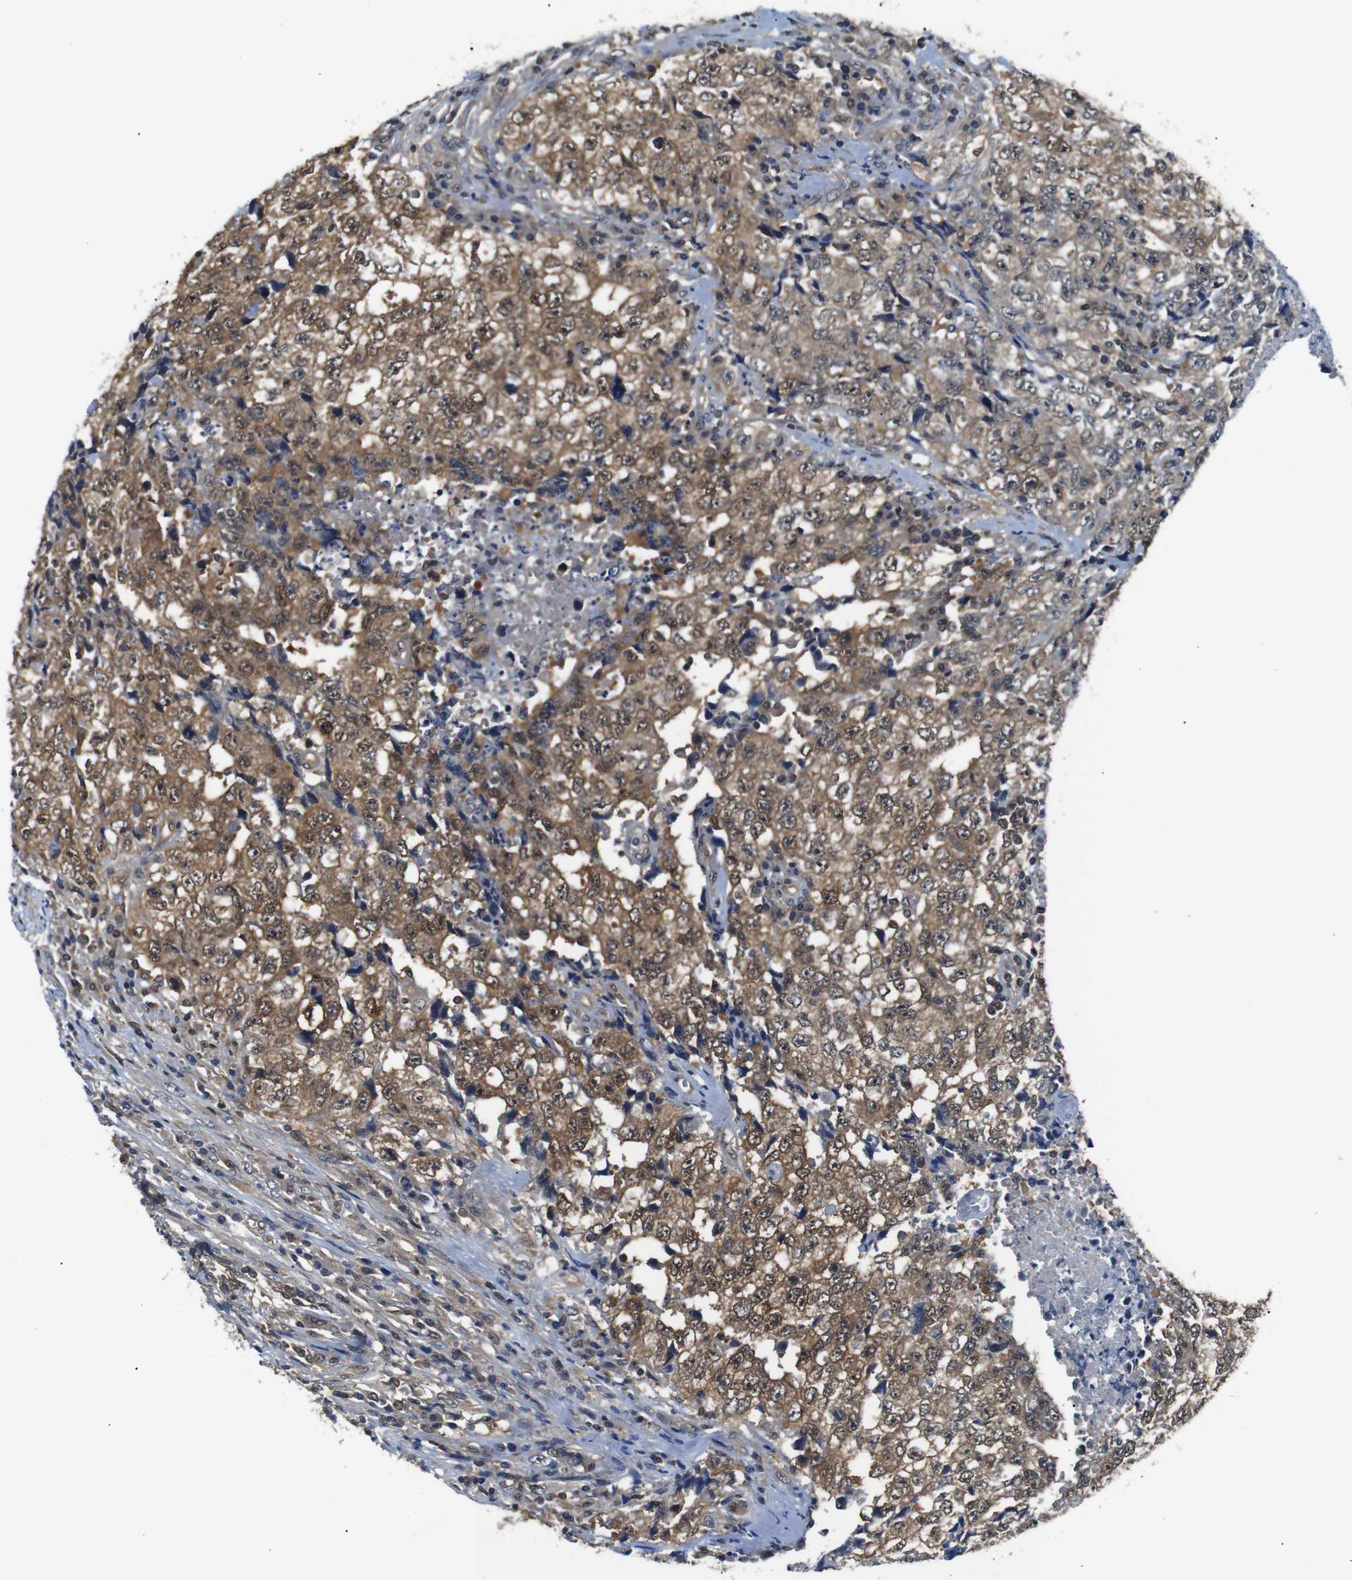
{"staining": {"intensity": "moderate", "quantity": ">75%", "location": "cytoplasmic/membranous"}, "tissue": "testis cancer", "cell_type": "Tumor cells", "image_type": "cancer", "snomed": [{"axis": "morphology", "description": "Necrosis, NOS"}, {"axis": "morphology", "description": "Carcinoma, Embryonal, NOS"}, {"axis": "topography", "description": "Testis"}], "caption": "High-power microscopy captured an immunohistochemistry (IHC) histopathology image of testis embryonal carcinoma, revealing moderate cytoplasmic/membranous staining in approximately >75% of tumor cells.", "gene": "UBXN1", "patient": {"sex": "male", "age": 19}}